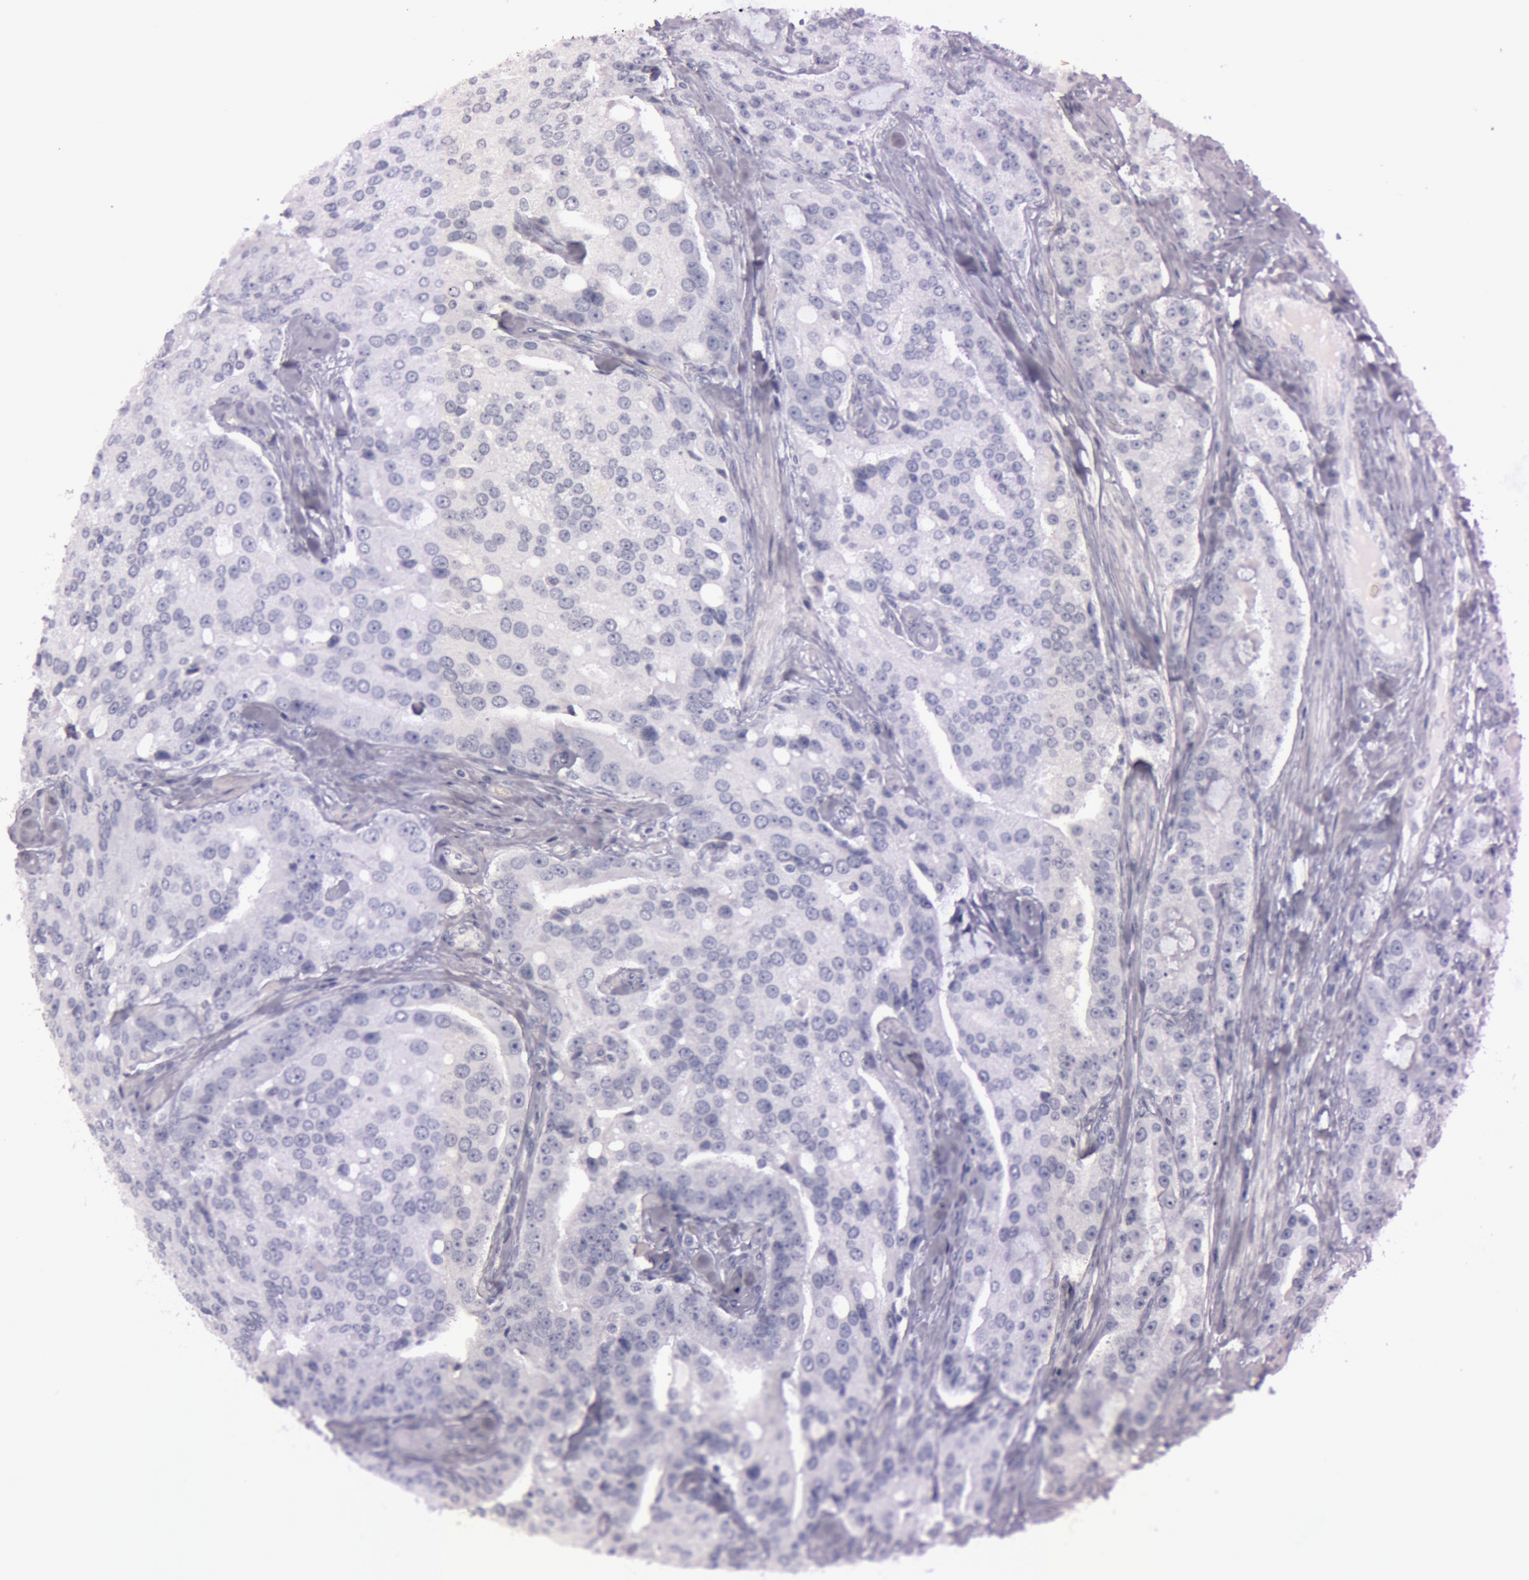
{"staining": {"intensity": "negative", "quantity": "none", "location": "none"}, "tissue": "prostate cancer", "cell_type": "Tumor cells", "image_type": "cancer", "snomed": [{"axis": "morphology", "description": "Adenocarcinoma, Medium grade"}, {"axis": "topography", "description": "Prostate"}], "caption": "A photomicrograph of prostate cancer stained for a protein displays no brown staining in tumor cells.", "gene": "S100A7", "patient": {"sex": "male", "age": 72}}